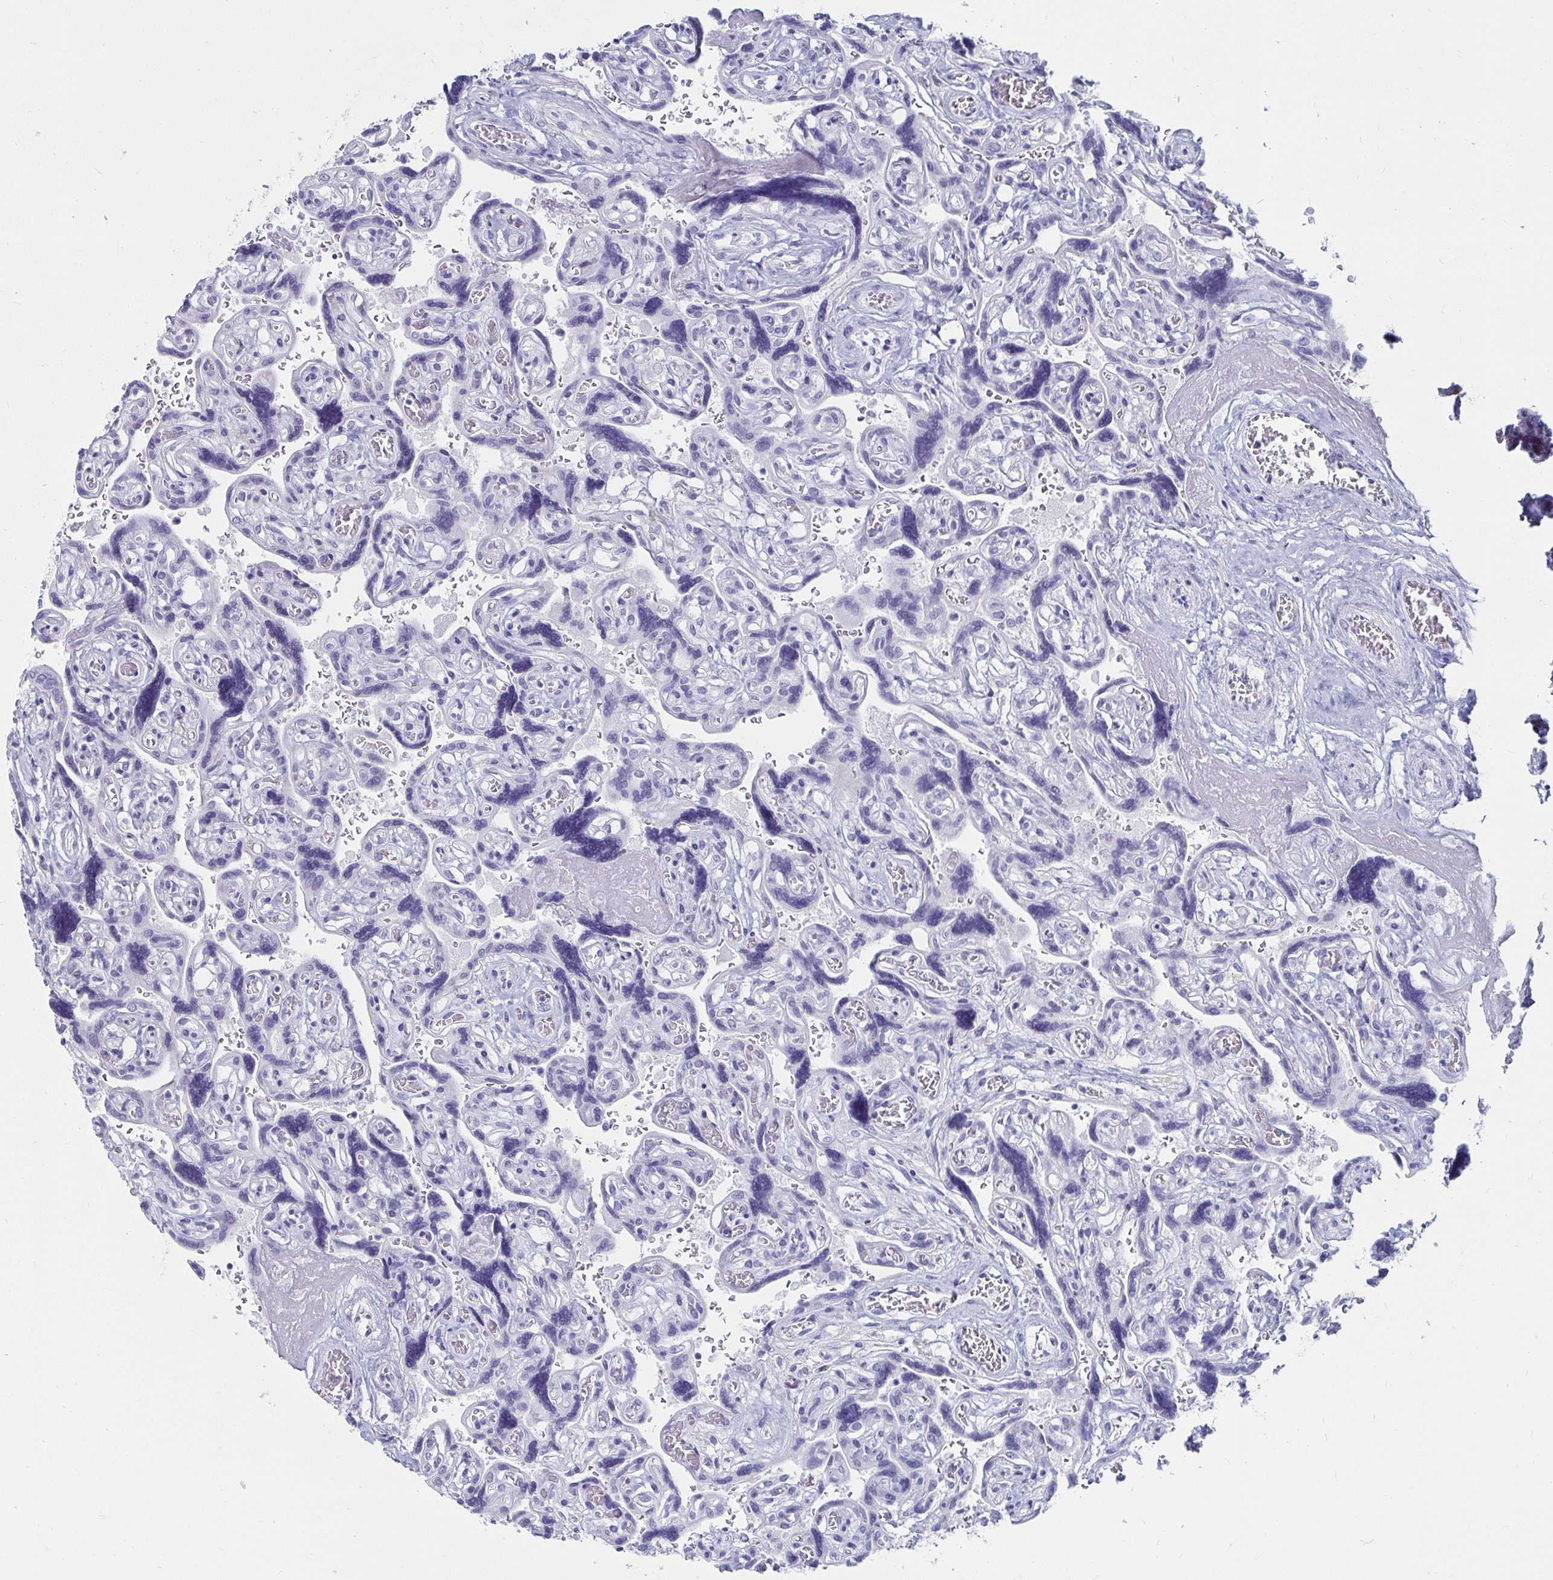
{"staining": {"intensity": "negative", "quantity": "none", "location": "none"}, "tissue": "placenta", "cell_type": "Decidual cells", "image_type": "normal", "snomed": [{"axis": "morphology", "description": "Normal tissue, NOS"}, {"axis": "topography", "description": "Placenta"}], "caption": "Immunohistochemistry (IHC) of normal placenta displays no expression in decidual cells.", "gene": "CA9", "patient": {"sex": "female", "age": 32}}